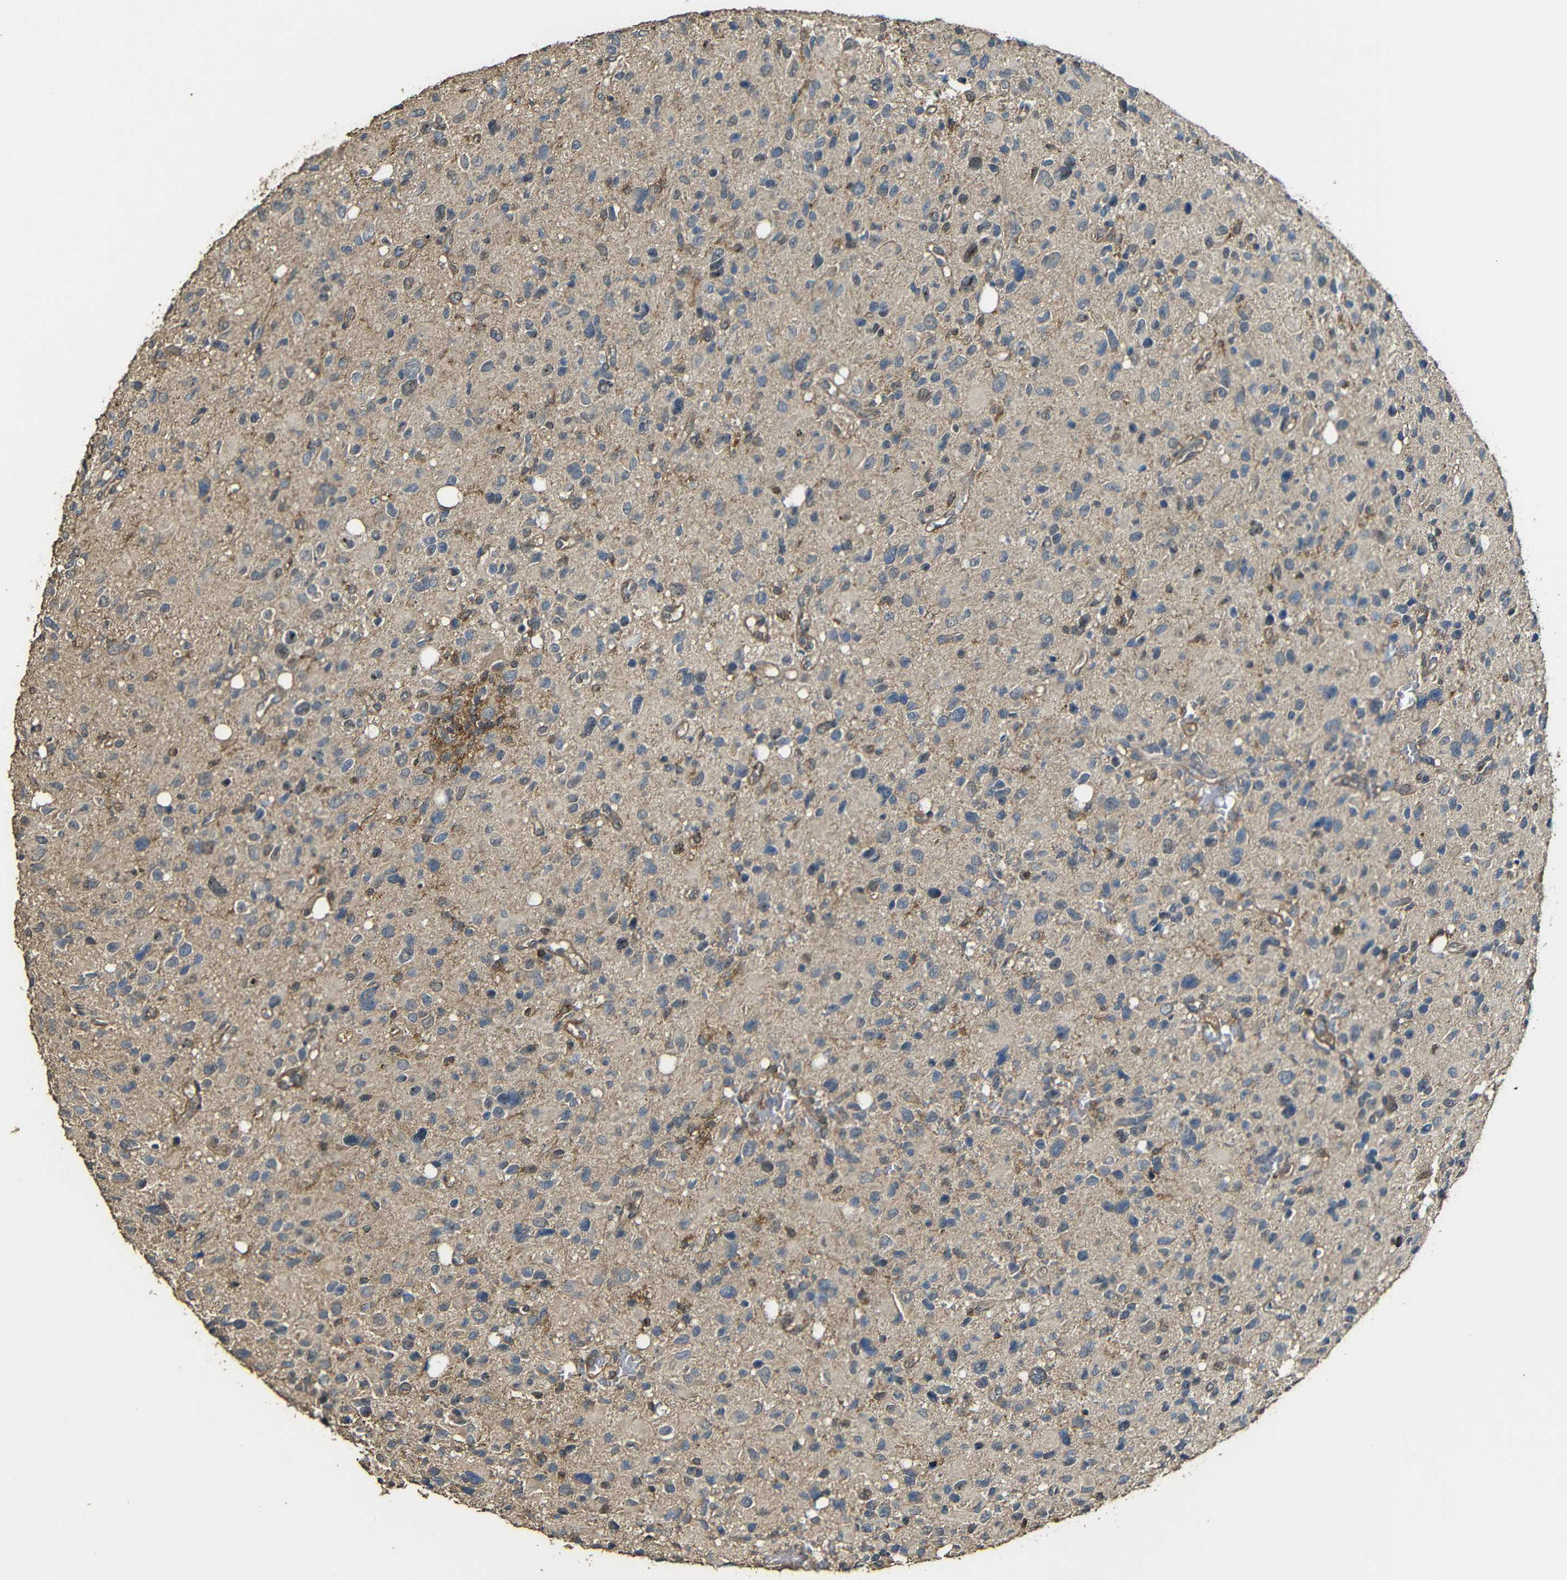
{"staining": {"intensity": "negative", "quantity": "none", "location": "none"}, "tissue": "glioma", "cell_type": "Tumor cells", "image_type": "cancer", "snomed": [{"axis": "morphology", "description": "Glioma, malignant, High grade"}, {"axis": "topography", "description": "Brain"}], "caption": "Immunohistochemistry (IHC) image of neoplastic tissue: human glioma stained with DAB (3,3'-diaminobenzidine) exhibits no significant protein expression in tumor cells. The staining was performed using DAB (3,3'-diaminobenzidine) to visualize the protein expression in brown, while the nuclei were stained in blue with hematoxylin (Magnification: 20x).", "gene": "CASP8", "patient": {"sex": "male", "age": 48}}